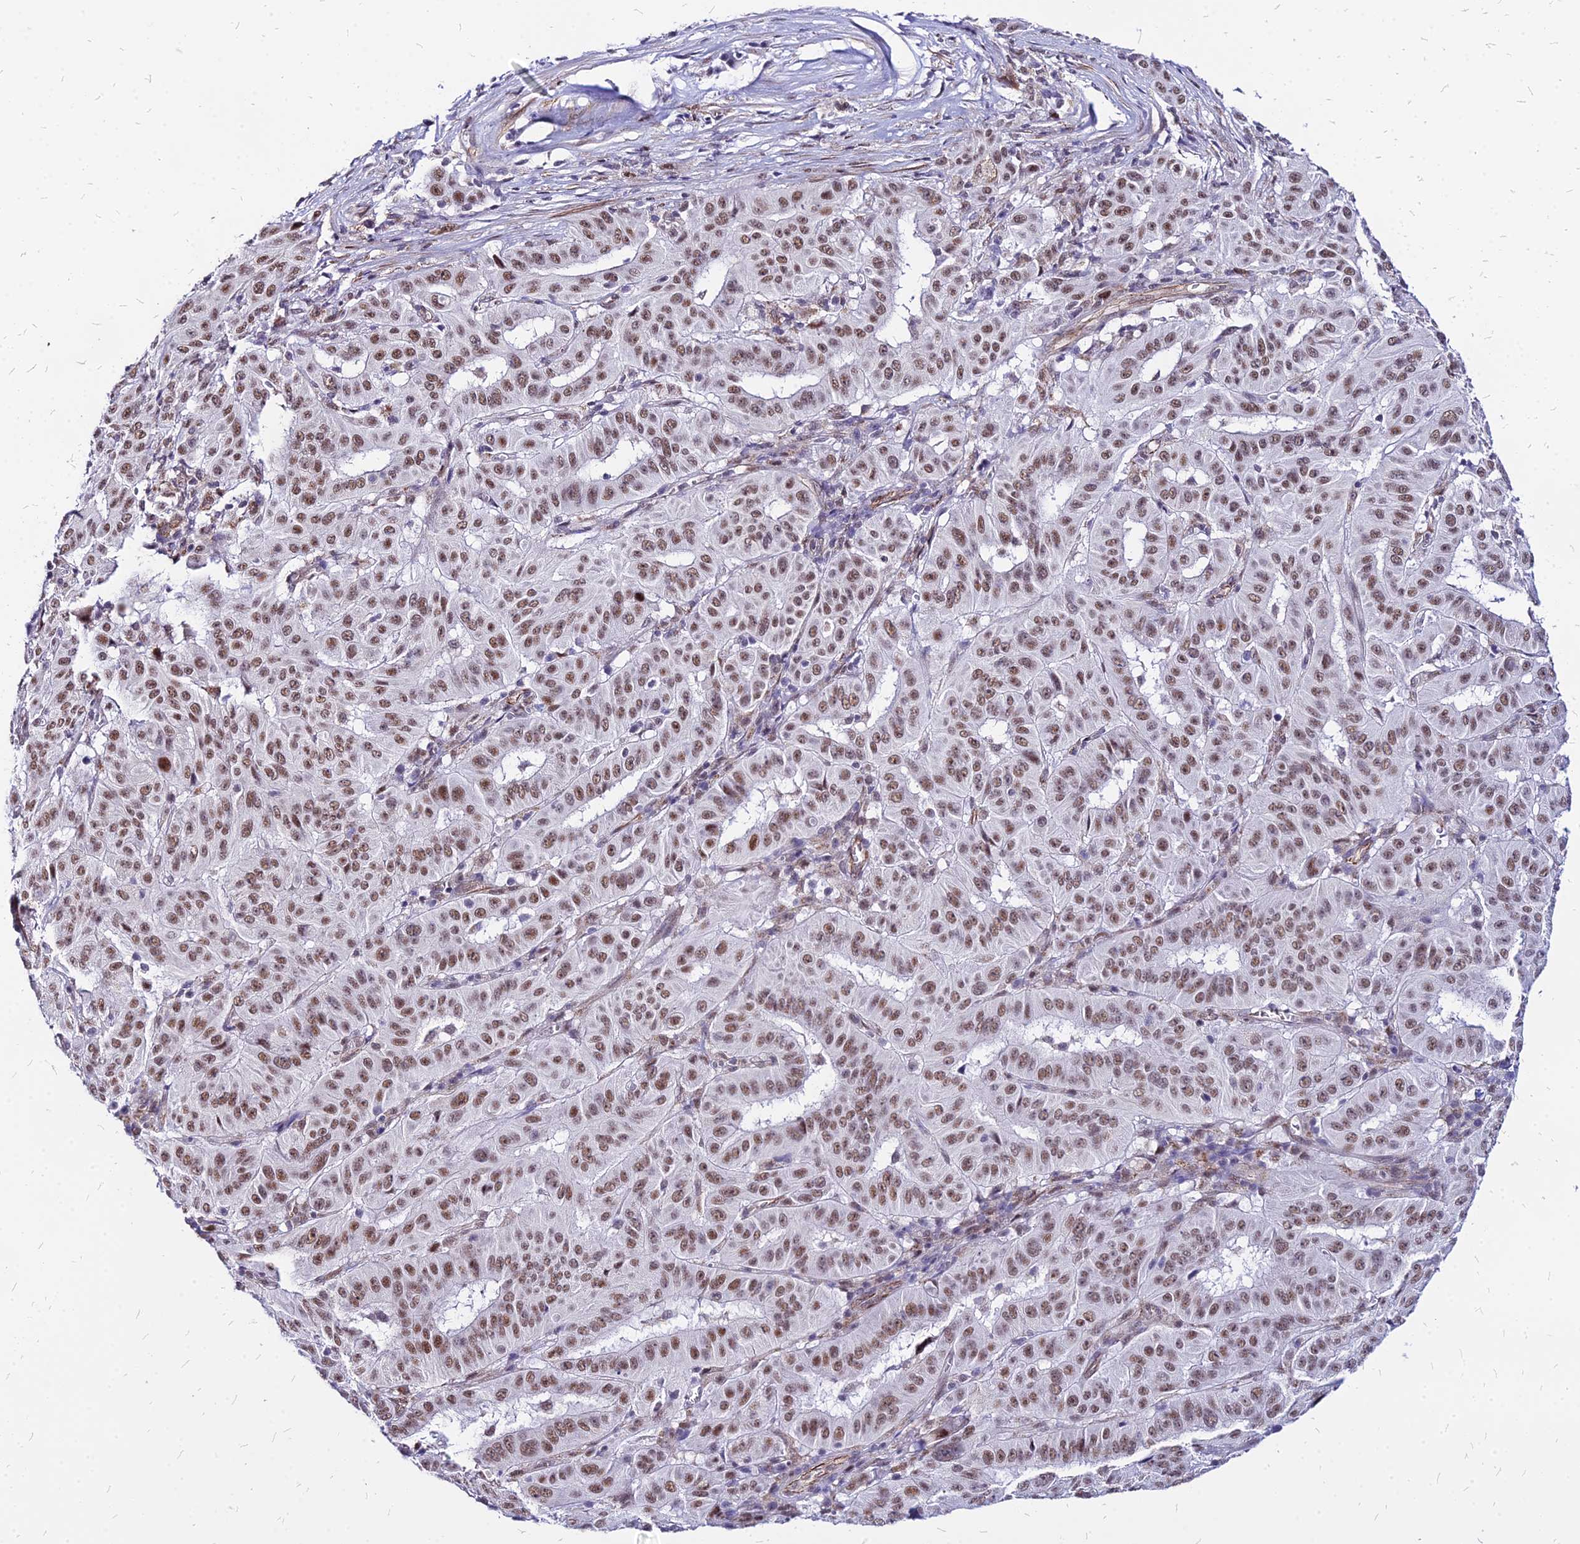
{"staining": {"intensity": "moderate", "quantity": ">75%", "location": "nuclear"}, "tissue": "pancreatic cancer", "cell_type": "Tumor cells", "image_type": "cancer", "snomed": [{"axis": "morphology", "description": "Adenocarcinoma, NOS"}, {"axis": "topography", "description": "Pancreas"}], "caption": "Immunohistochemical staining of human pancreatic cancer shows medium levels of moderate nuclear staining in approximately >75% of tumor cells.", "gene": "FDX2", "patient": {"sex": "male", "age": 63}}